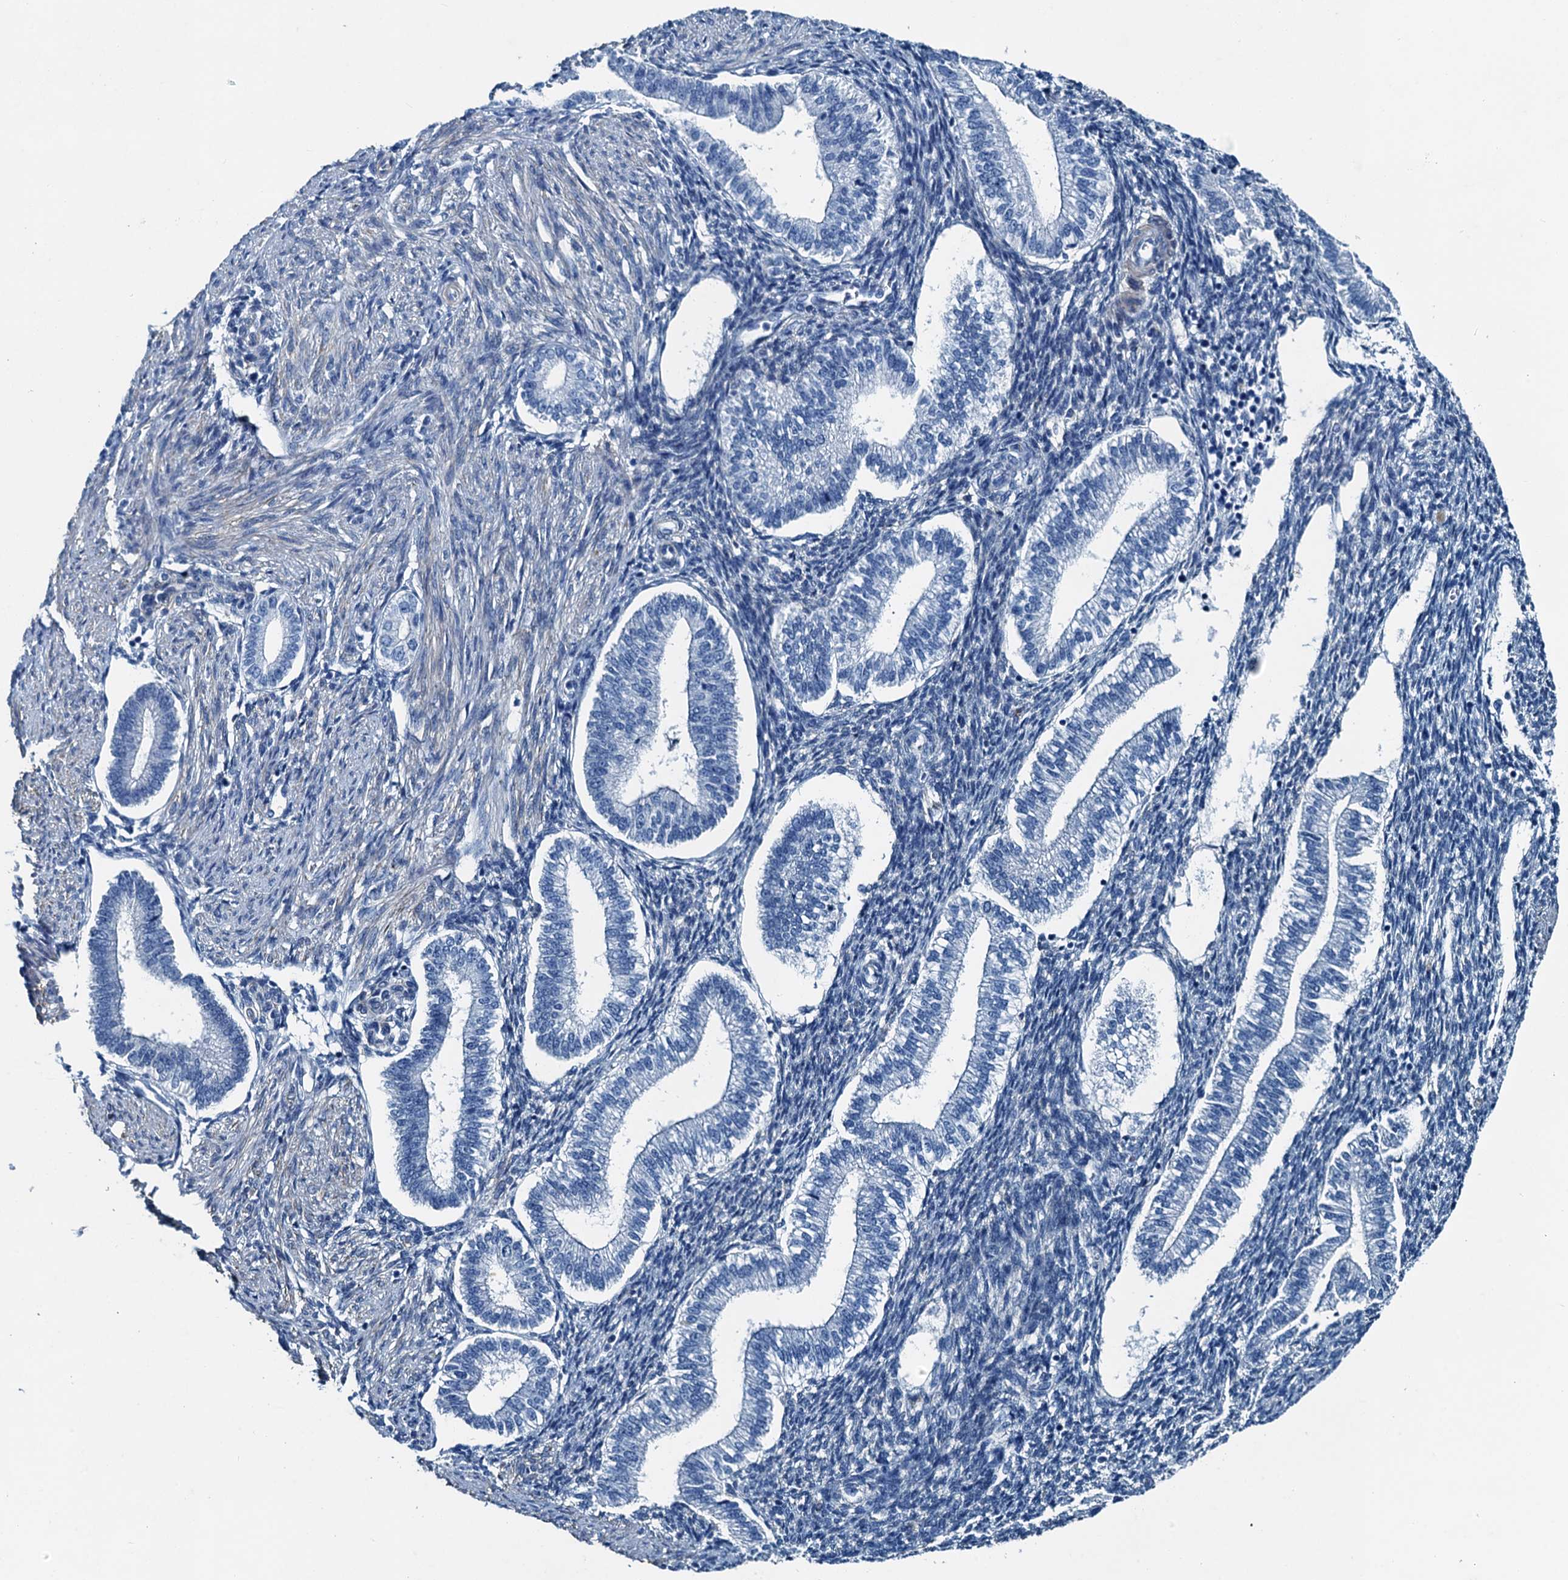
{"staining": {"intensity": "negative", "quantity": "none", "location": "none"}, "tissue": "endometrium", "cell_type": "Cells in endometrial stroma", "image_type": "normal", "snomed": [{"axis": "morphology", "description": "Normal tissue, NOS"}, {"axis": "topography", "description": "Endometrium"}], "caption": "This photomicrograph is of unremarkable endometrium stained with IHC to label a protein in brown with the nuclei are counter-stained blue. There is no staining in cells in endometrial stroma.", "gene": "RAB3IL1", "patient": {"sex": "female", "age": 24}}